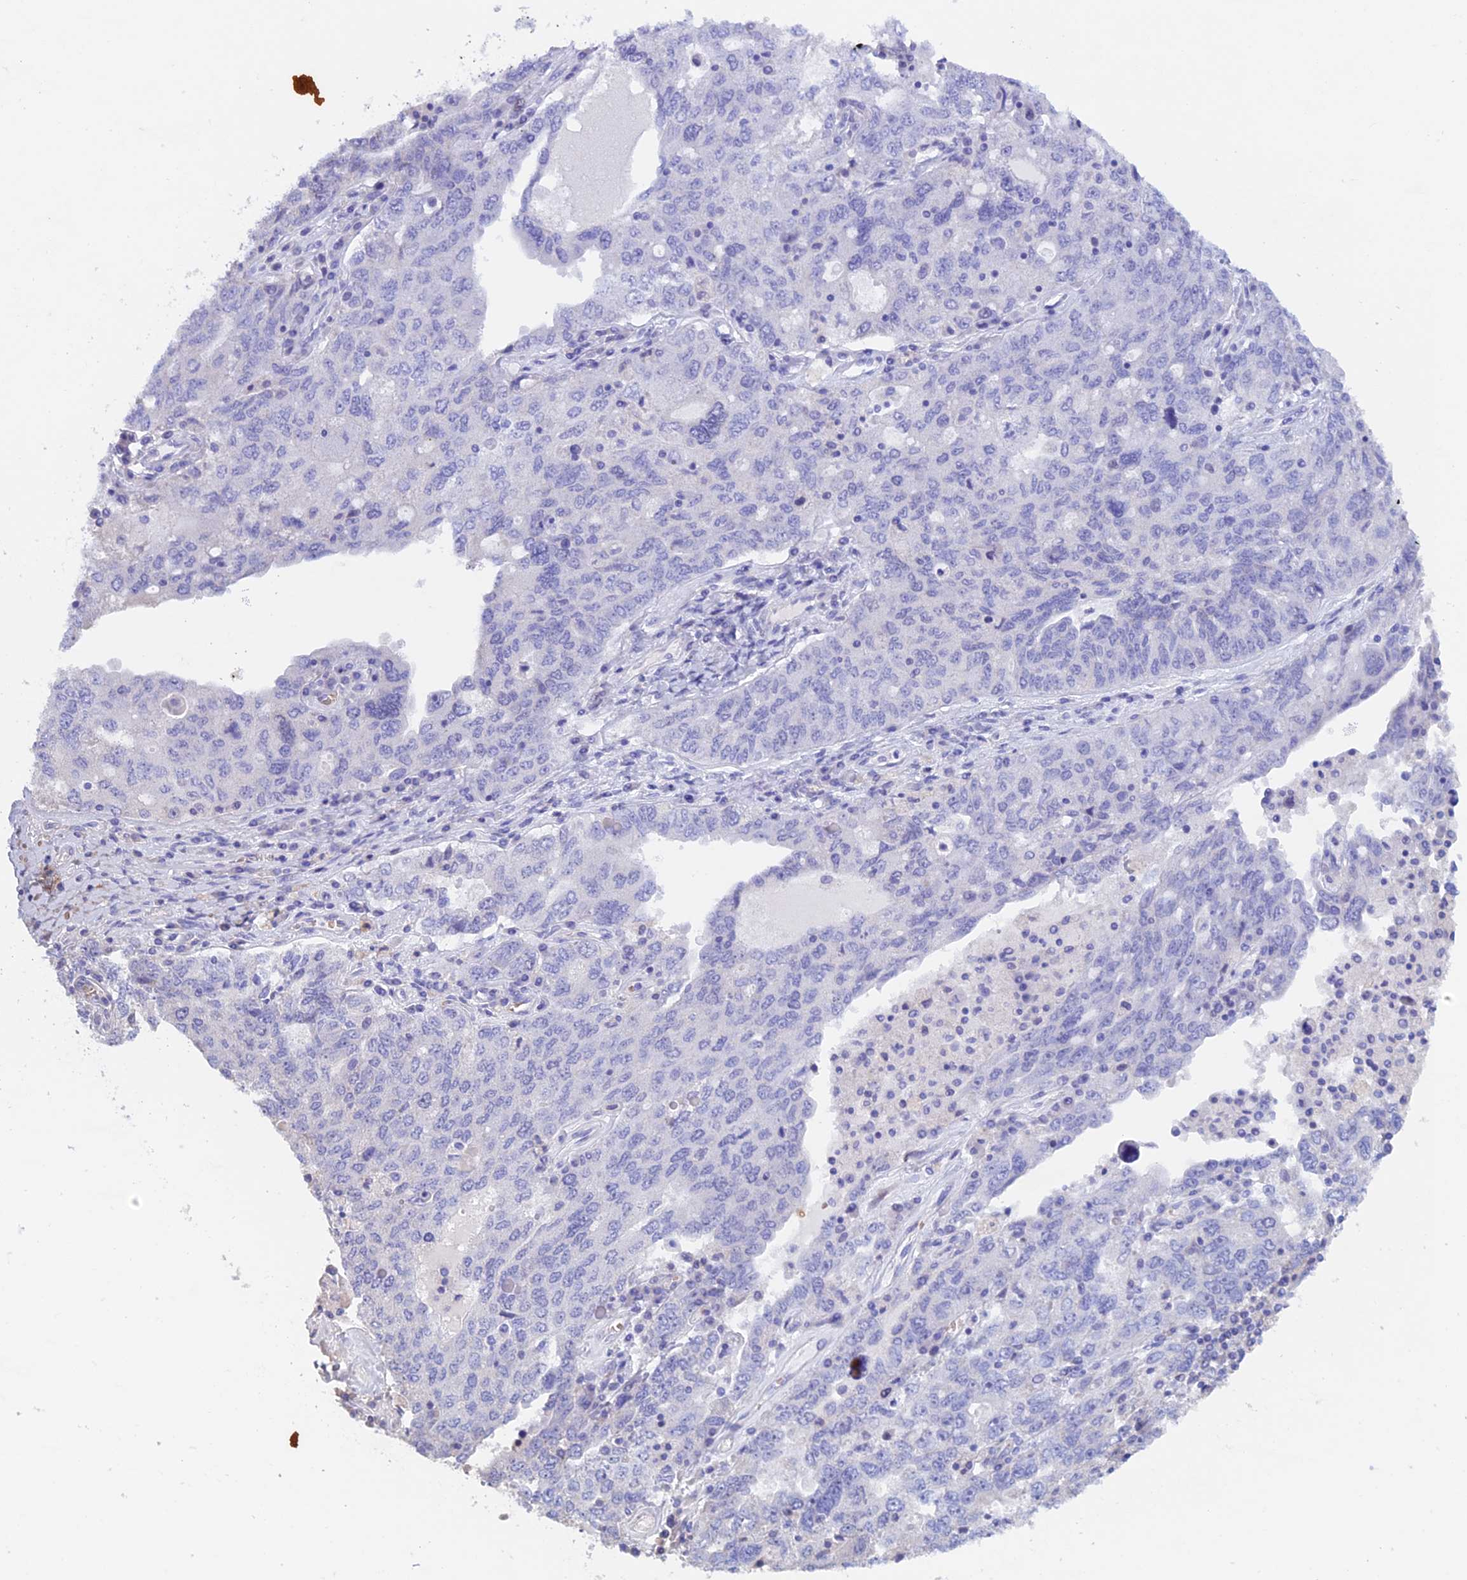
{"staining": {"intensity": "negative", "quantity": "none", "location": "none"}, "tissue": "ovarian cancer", "cell_type": "Tumor cells", "image_type": "cancer", "snomed": [{"axis": "morphology", "description": "Carcinoma, endometroid"}, {"axis": "topography", "description": "Ovary"}], "caption": "The immunohistochemistry micrograph has no significant staining in tumor cells of ovarian endometroid carcinoma tissue.", "gene": "PSMC3IP", "patient": {"sex": "female", "age": 62}}